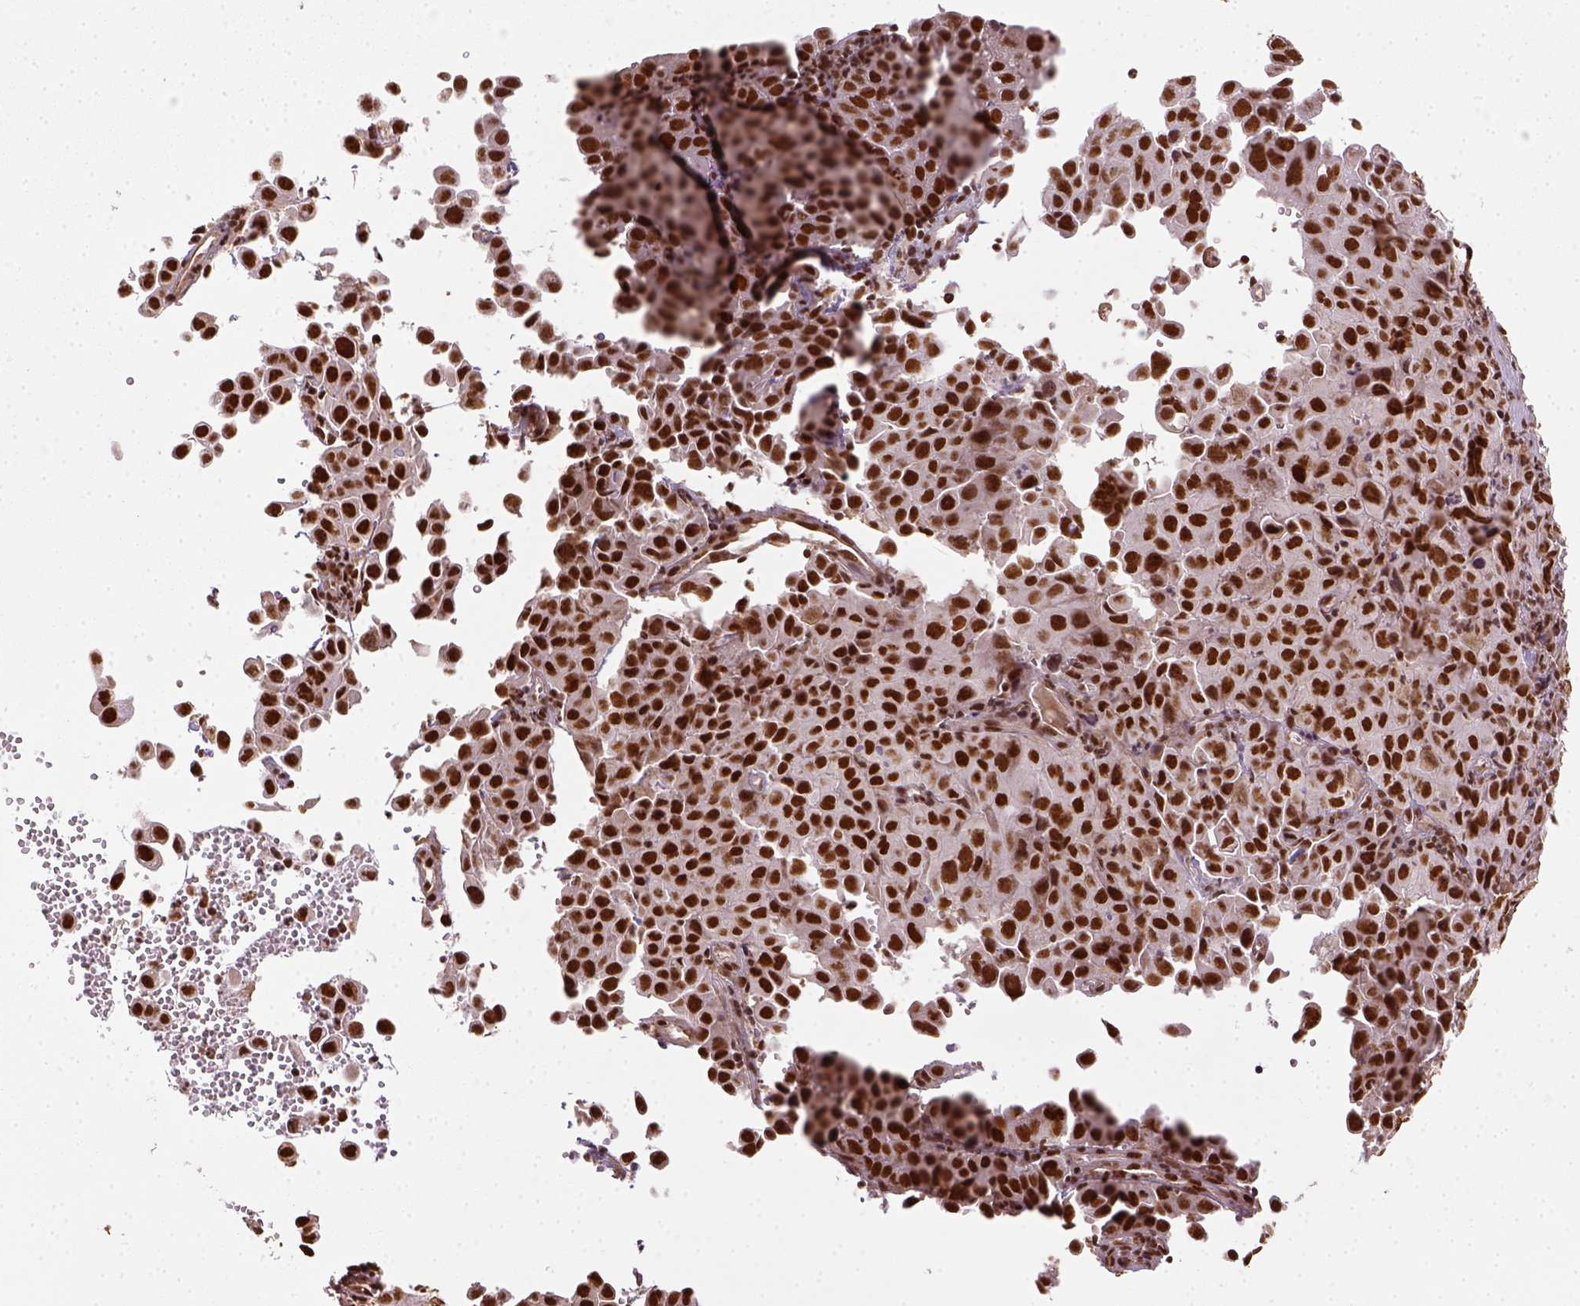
{"staining": {"intensity": "strong", "quantity": ">75%", "location": "nuclear"}, "tissue": "cervical cancer", "cell_type": "Tumor cells", "image_type": "cancer", "snomed": [{"axis": "morphology", "description": "Squamous cell carcinoma, NOS"}, {"axis": "topography", "description": "Cervix"}], "caption": "Approximately >75% of tumor cells in human cervical cancer (squamous cell carcinoma) demonstrate strong nuclear protein staining as visualized by brown immunohistochemical staining.", "gene": "CCAR1", "patient": {"sex": "female", "age": 55}}